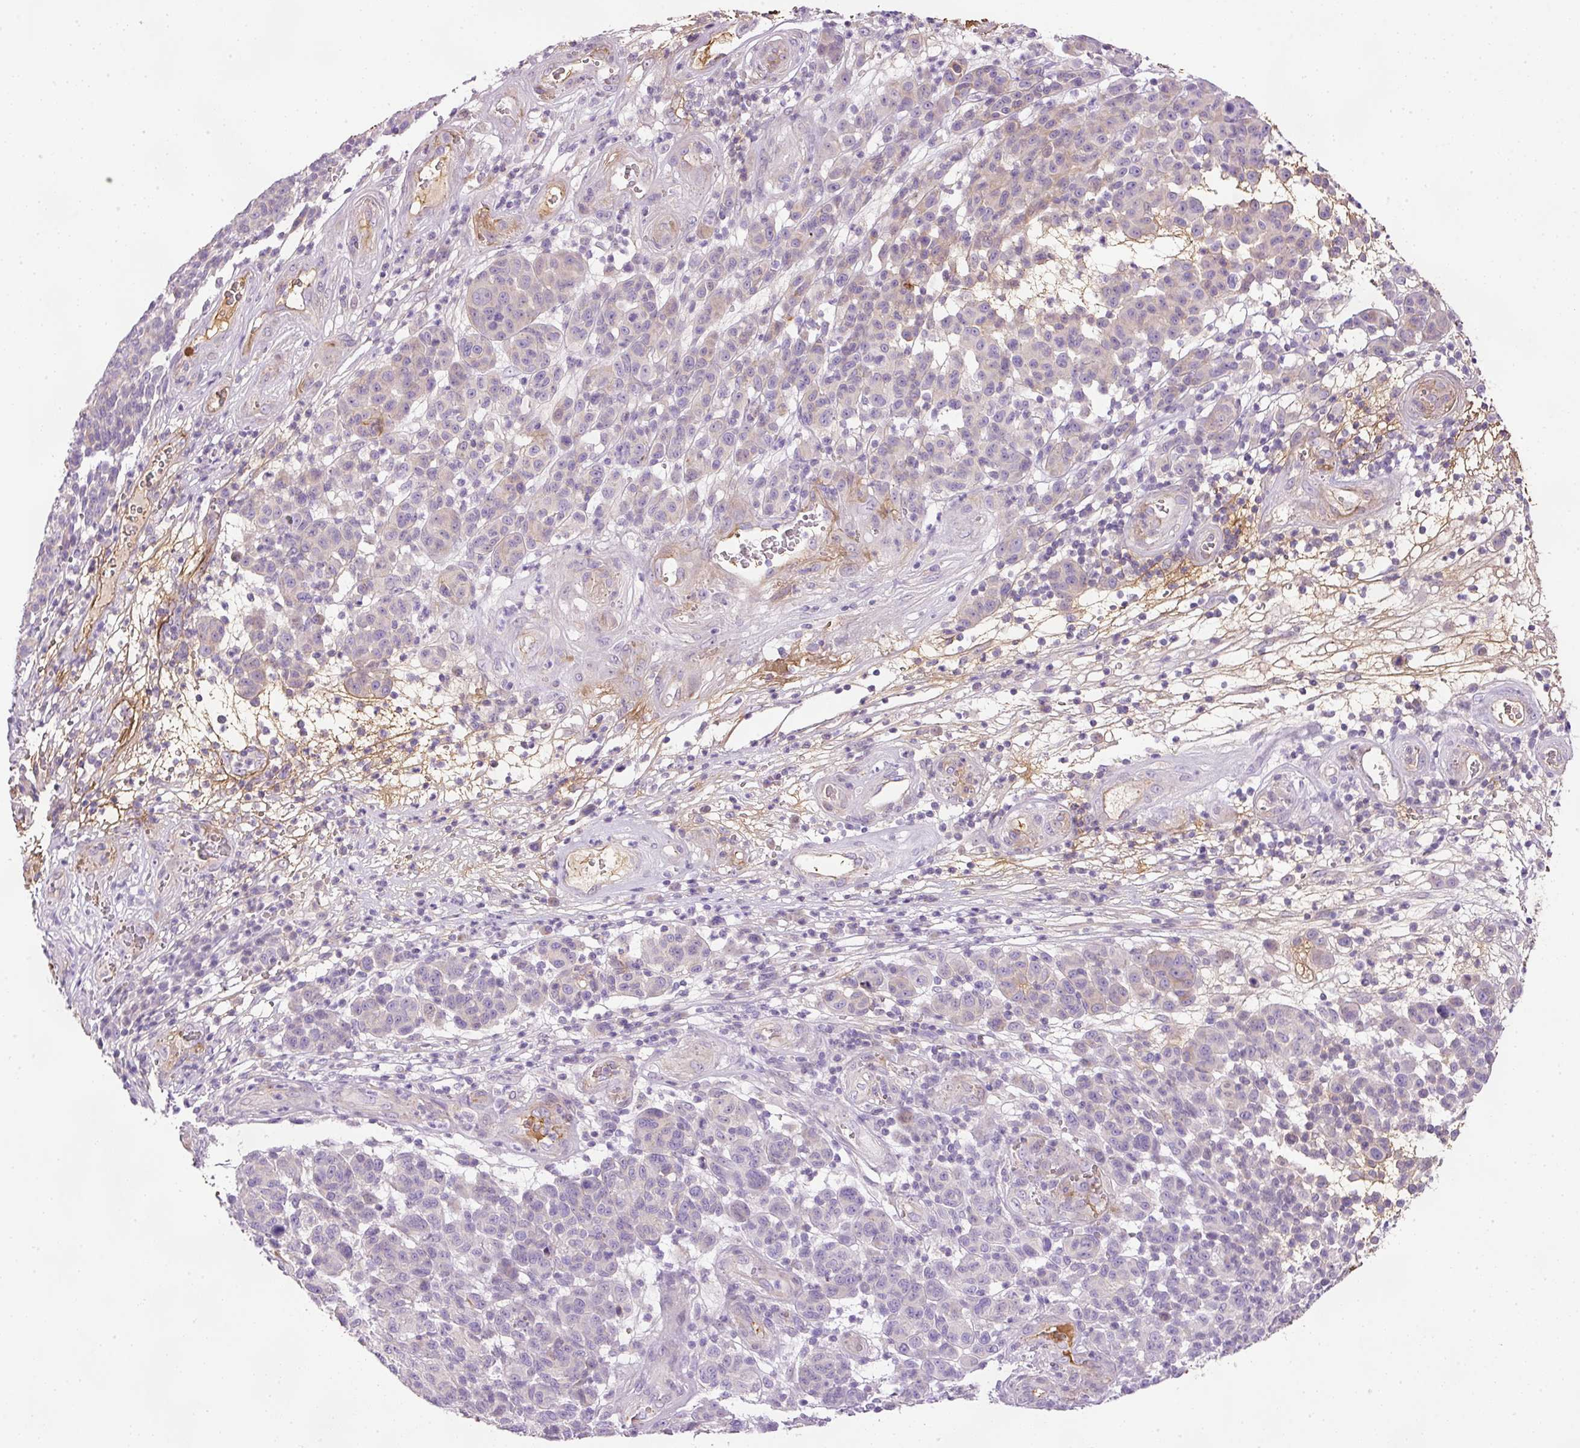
{"staining": {"intensity": "negative", "quantity": "none", "location": "none"}, "tissue": "melanoma", "cell_type": "Tumor cells", "image_type": "cancer", "snomed": [{"axis": "morphology", "description": "Malignant melanoma, NOS"}, {"axis": "topography", "description": "Skin"}], "caption": "A photomicrograph of human malignant melanoma is negative for staining in tumor cells.", "gene": "KPNA5", "patient": {"sex": "male", "age": 49}}